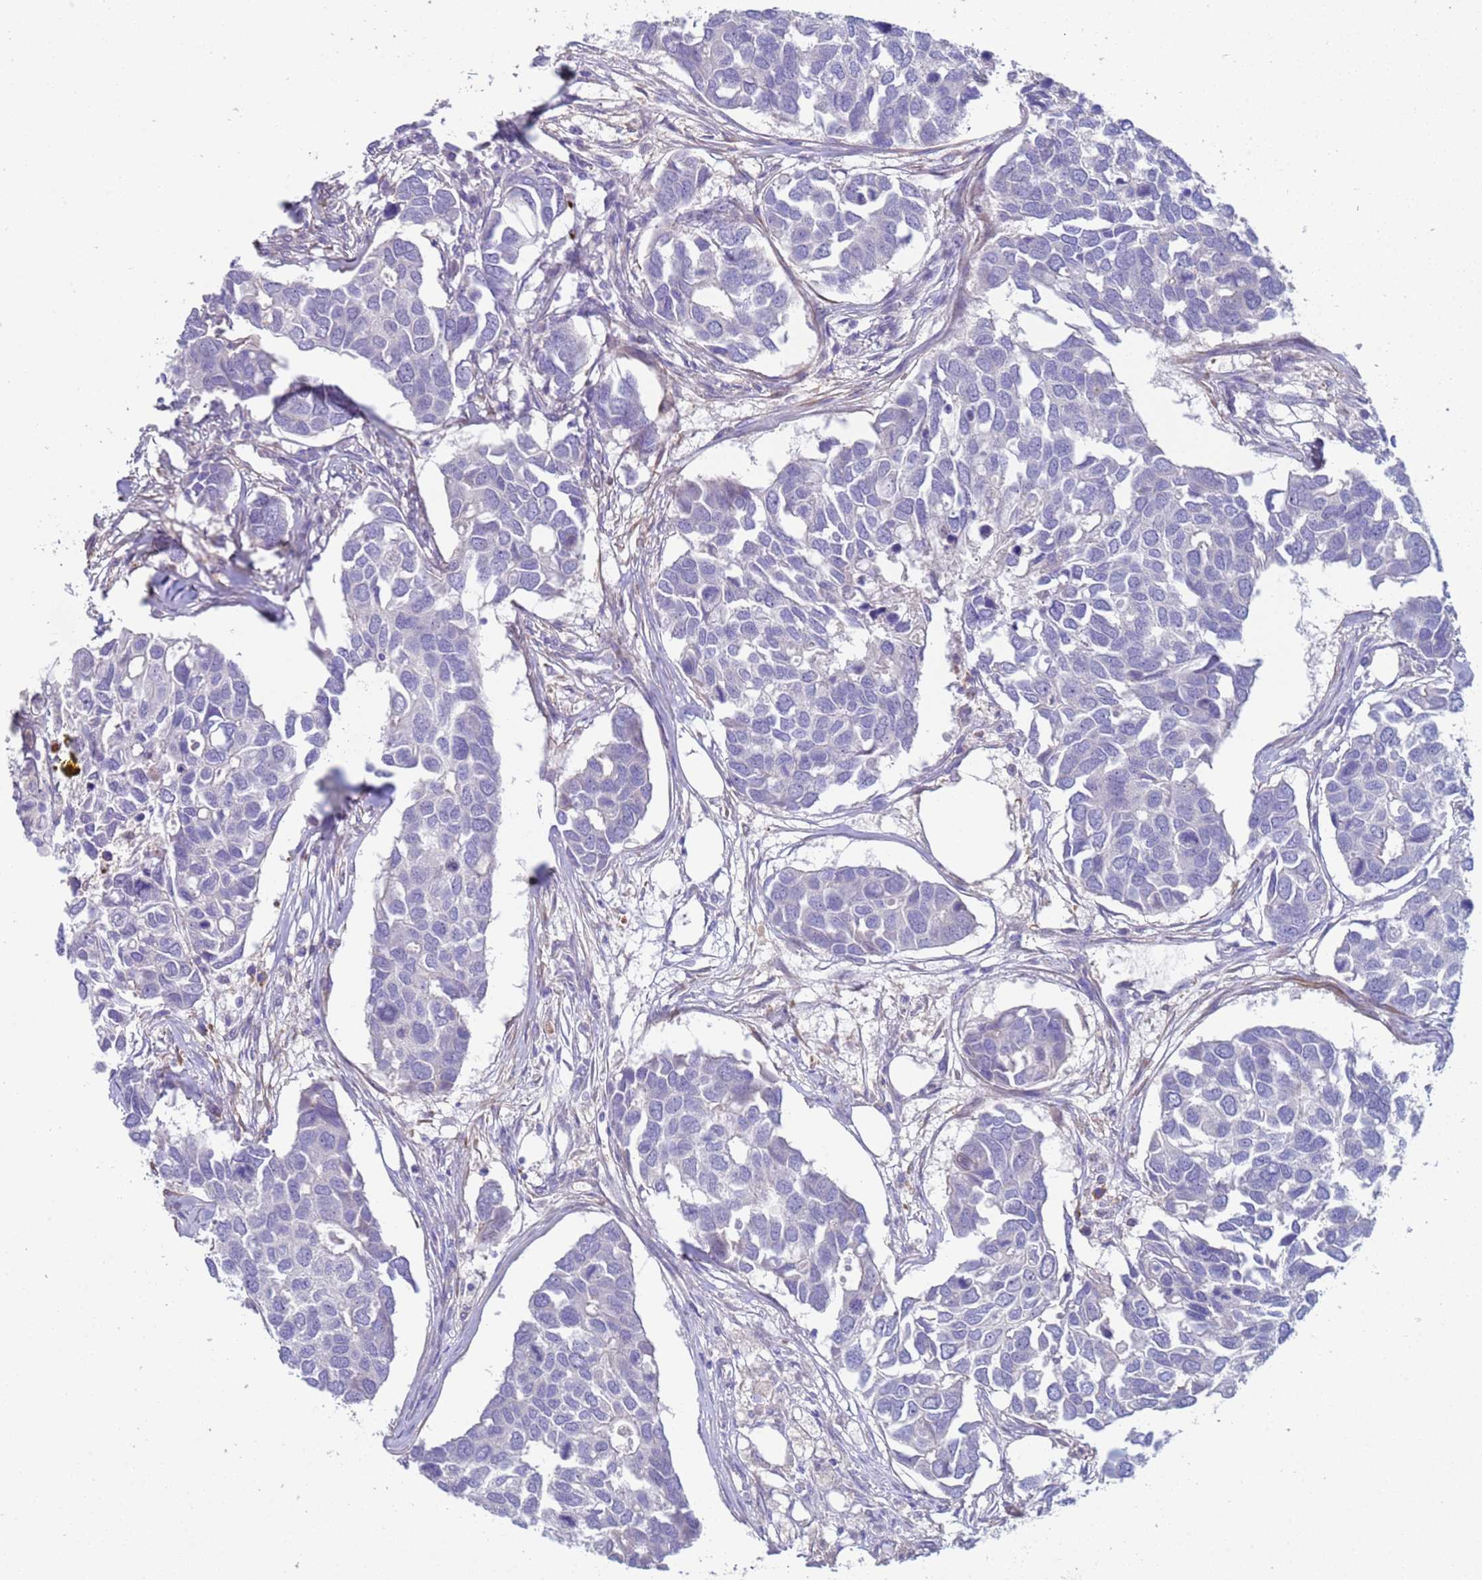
{"staining": {"intensity": "negative", "quantity": "none", "location": "none"}, "tissue": "breast cancer", "cell_type": "Tumor cells", "image_type": "cancer", "snomed": [{"axis": "morphology", "description": "Duct carcinoma"}, {"axis": "topography", "description": "Breast"}], "caption": "High power microscopy image of an IHC histopathology image of breast infiltrating ductal carcinoma, revealing no significant positivity in tumor cells. (Stains: DAB (3,3'-diaminobenzidine) immunohistochemistry (IHC) with hematoxylin counter stain, Microscopy: brightfield microscopy at high magnification).", "gene": "KBTBD3", "patient": {"sex": "female", "age": 83}}